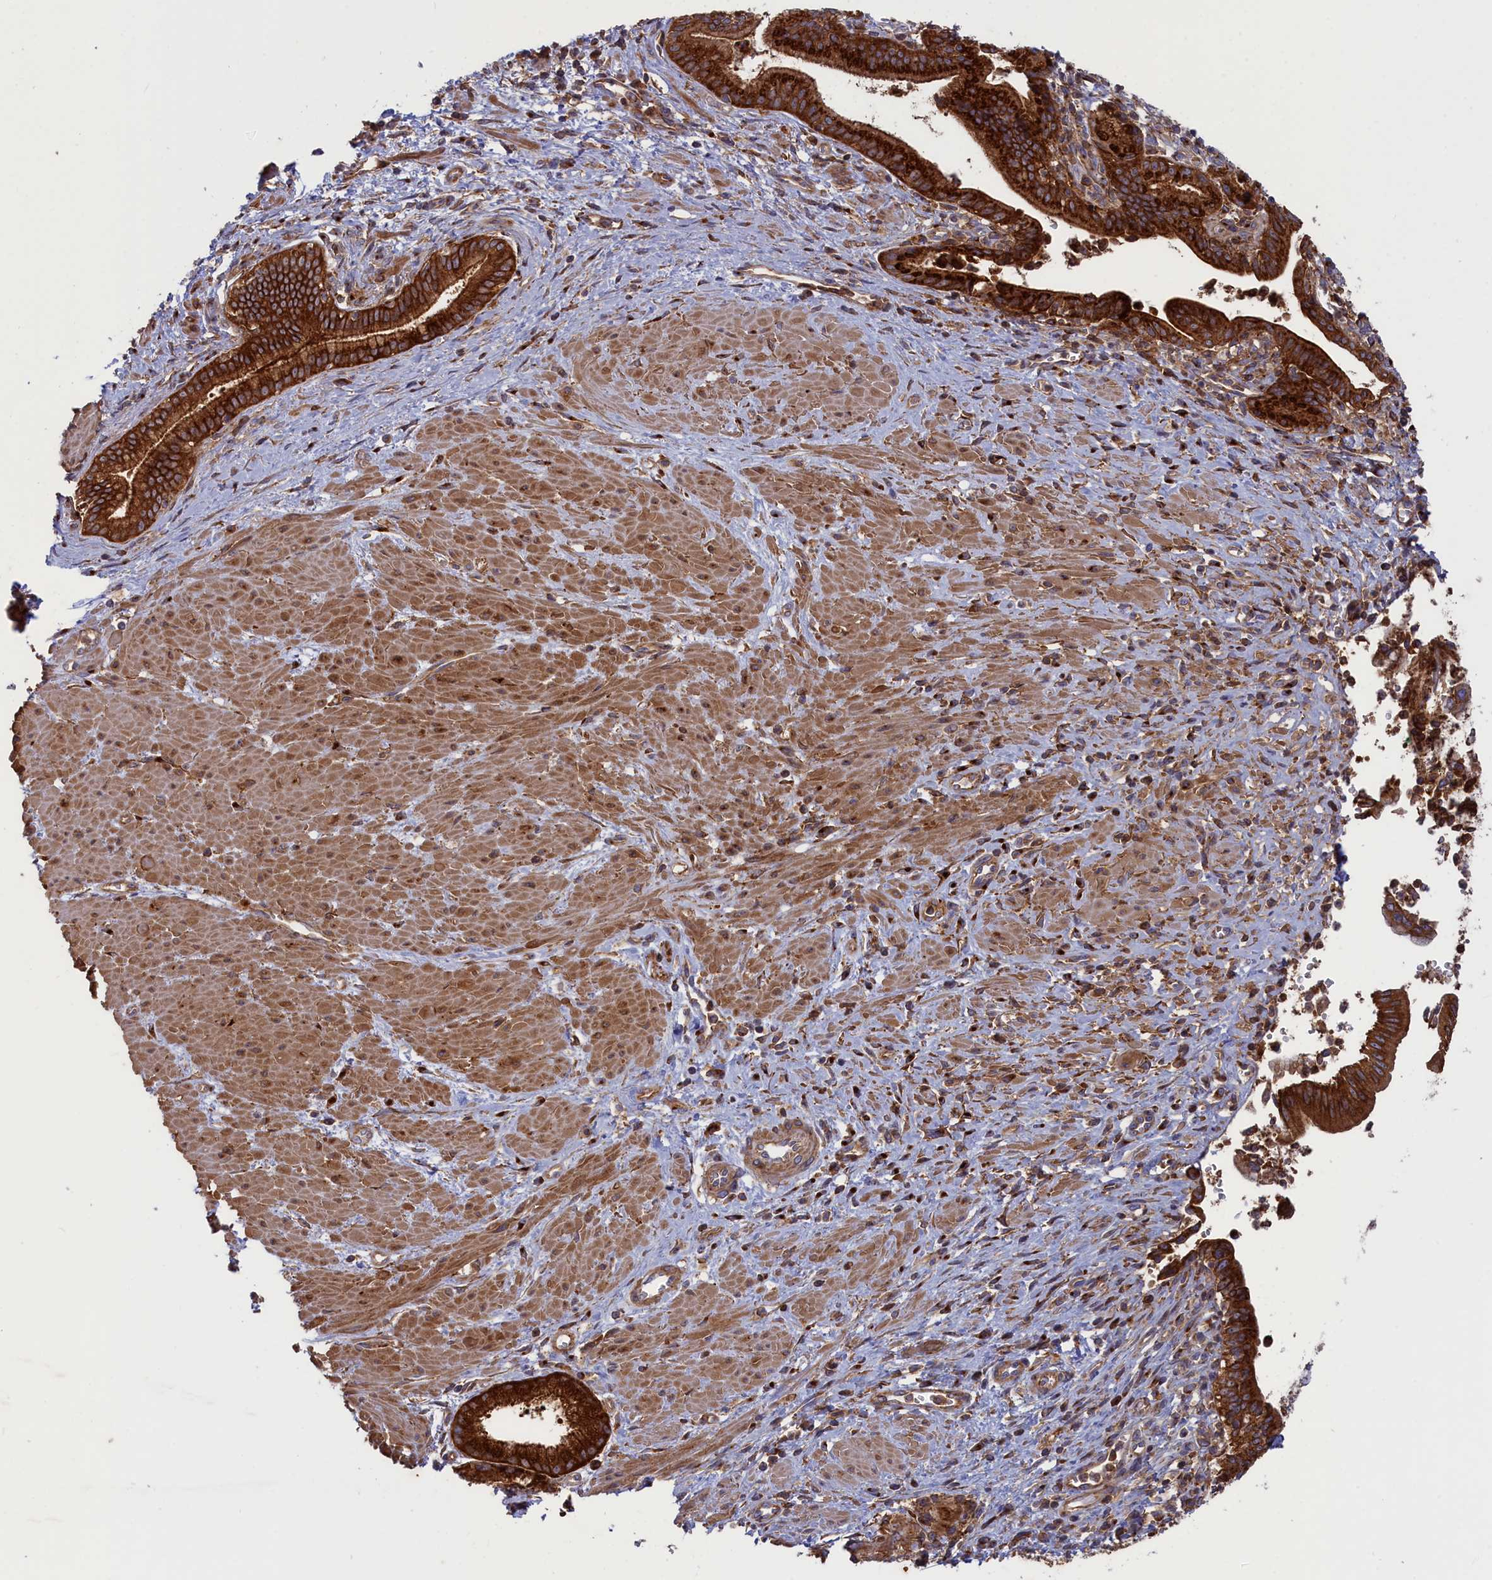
{"staining": {"intensity": "strong", "quantity": ">75%", "location": "cytoplasmic/membranous"}, "tissue": "pancreatic cancer", "cell_type": "Tumor cells", "image_type": "cancer", "snomed": [{"axis": "morphology", "description": "Adenocarcinoma, NOS"}, {"axis": "topography", "description": "Pancreas"}], "caption": "Immunohistochemical staining of adenocarcinoma (pancreatic) reveals high levels of strong cytoplasmic/membranous expression in about >75% of tumor cells.", "gene": "SCAMP4", "patient": {"sex": "male", "age": 78}}